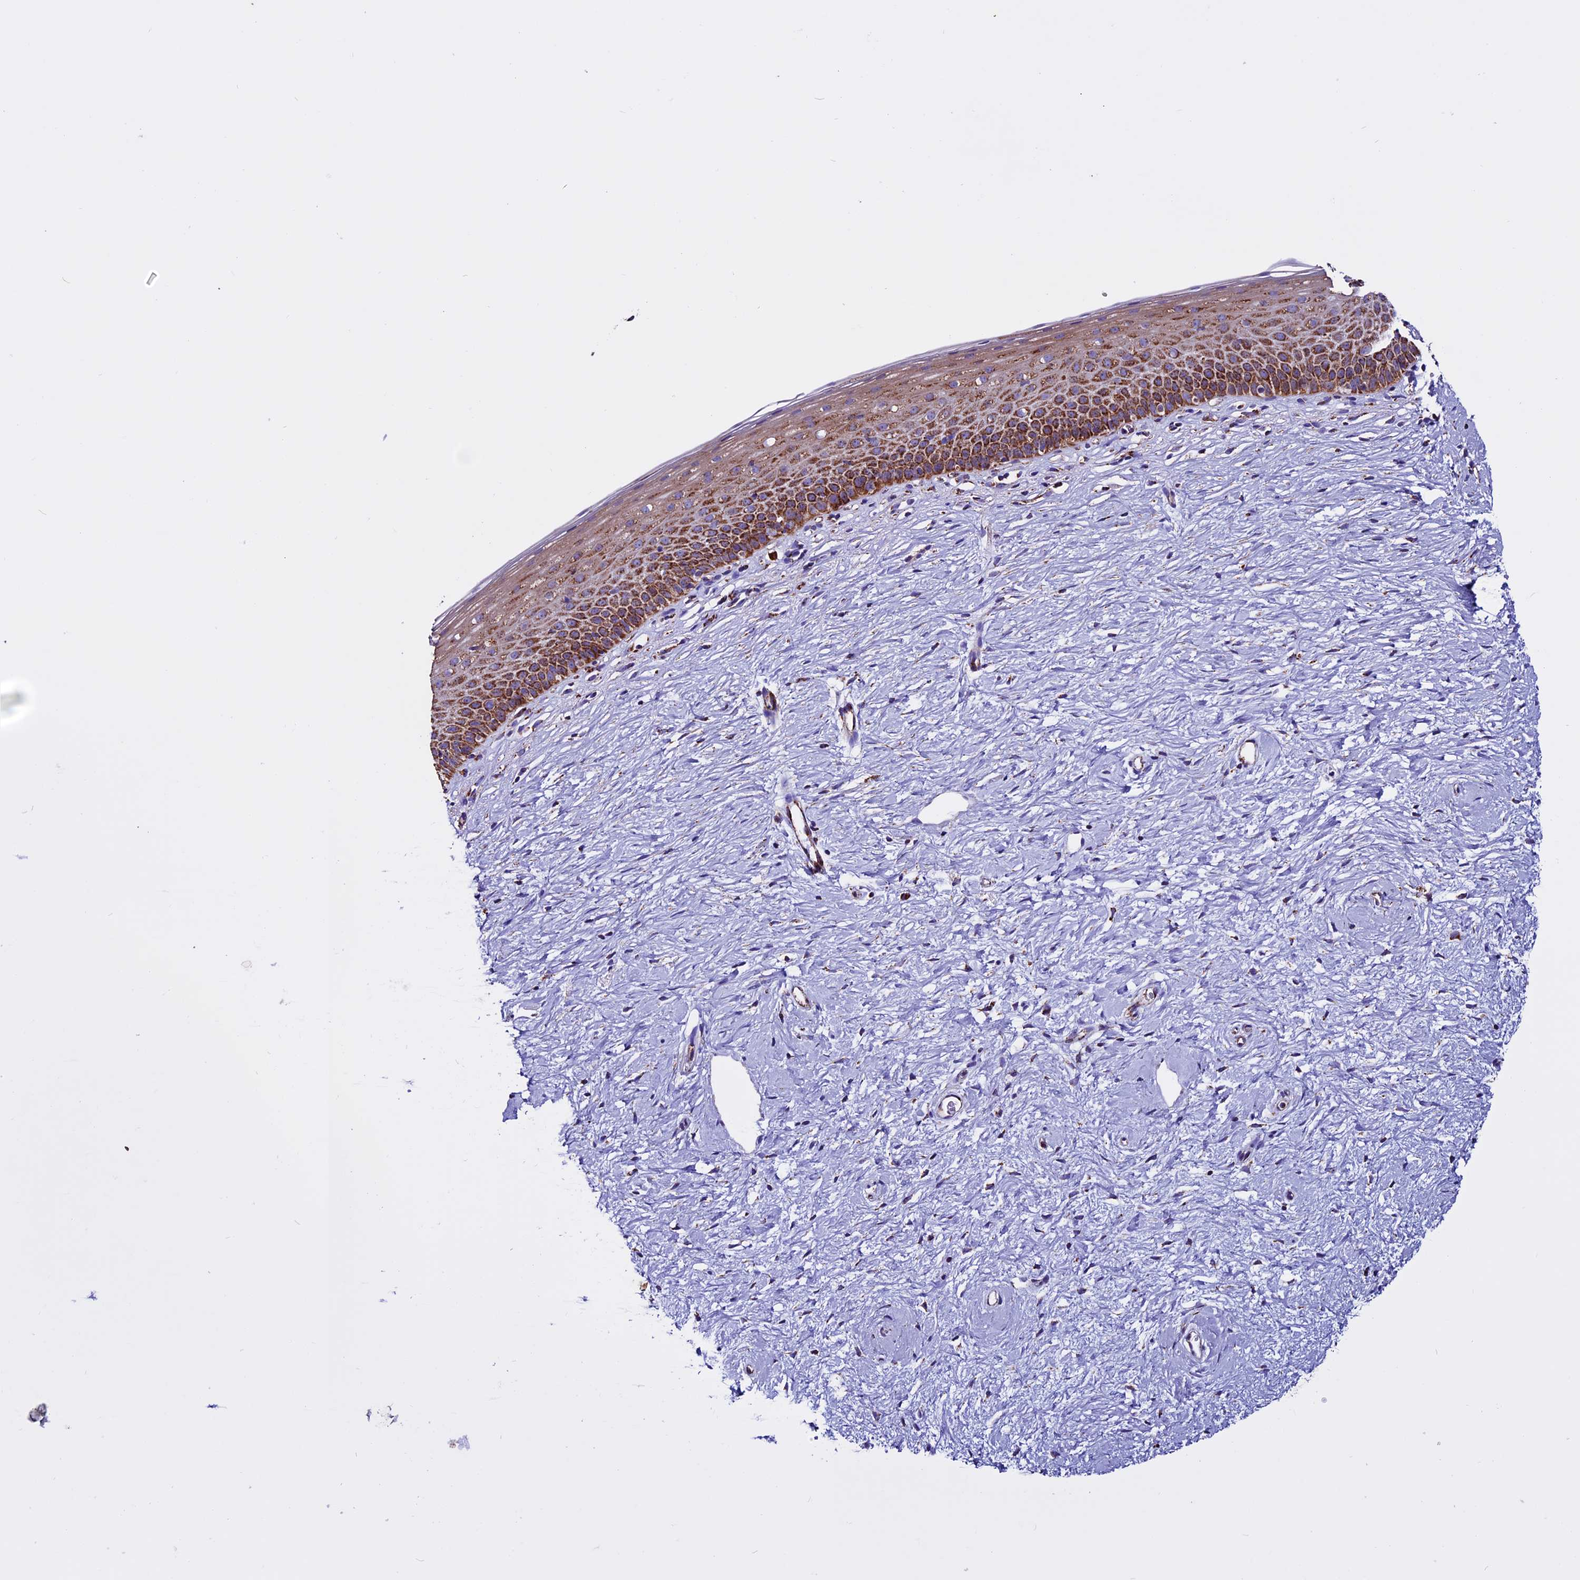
{"staining": {"intensity": "moderate", "quantity": ">75%", "location": "cytoplasmic/membranous"}, "tissue": "cervix", "cell_type": "Glandular cells", "image_type": "normal", "snomed": [{"axis": "morphology", "description": "Normal tissue, NOS"}, {"axis": "topography", "description": "Cervix"}], "caption": "The image shows immunohistochemical staining of unremarkable cervix. There is moderate cytoplasmic/membranous positivity is appreciated in about >75% of glandular cells.", "gene": "CX3CL1", "patient": {"sex": "female", "age": 57}}